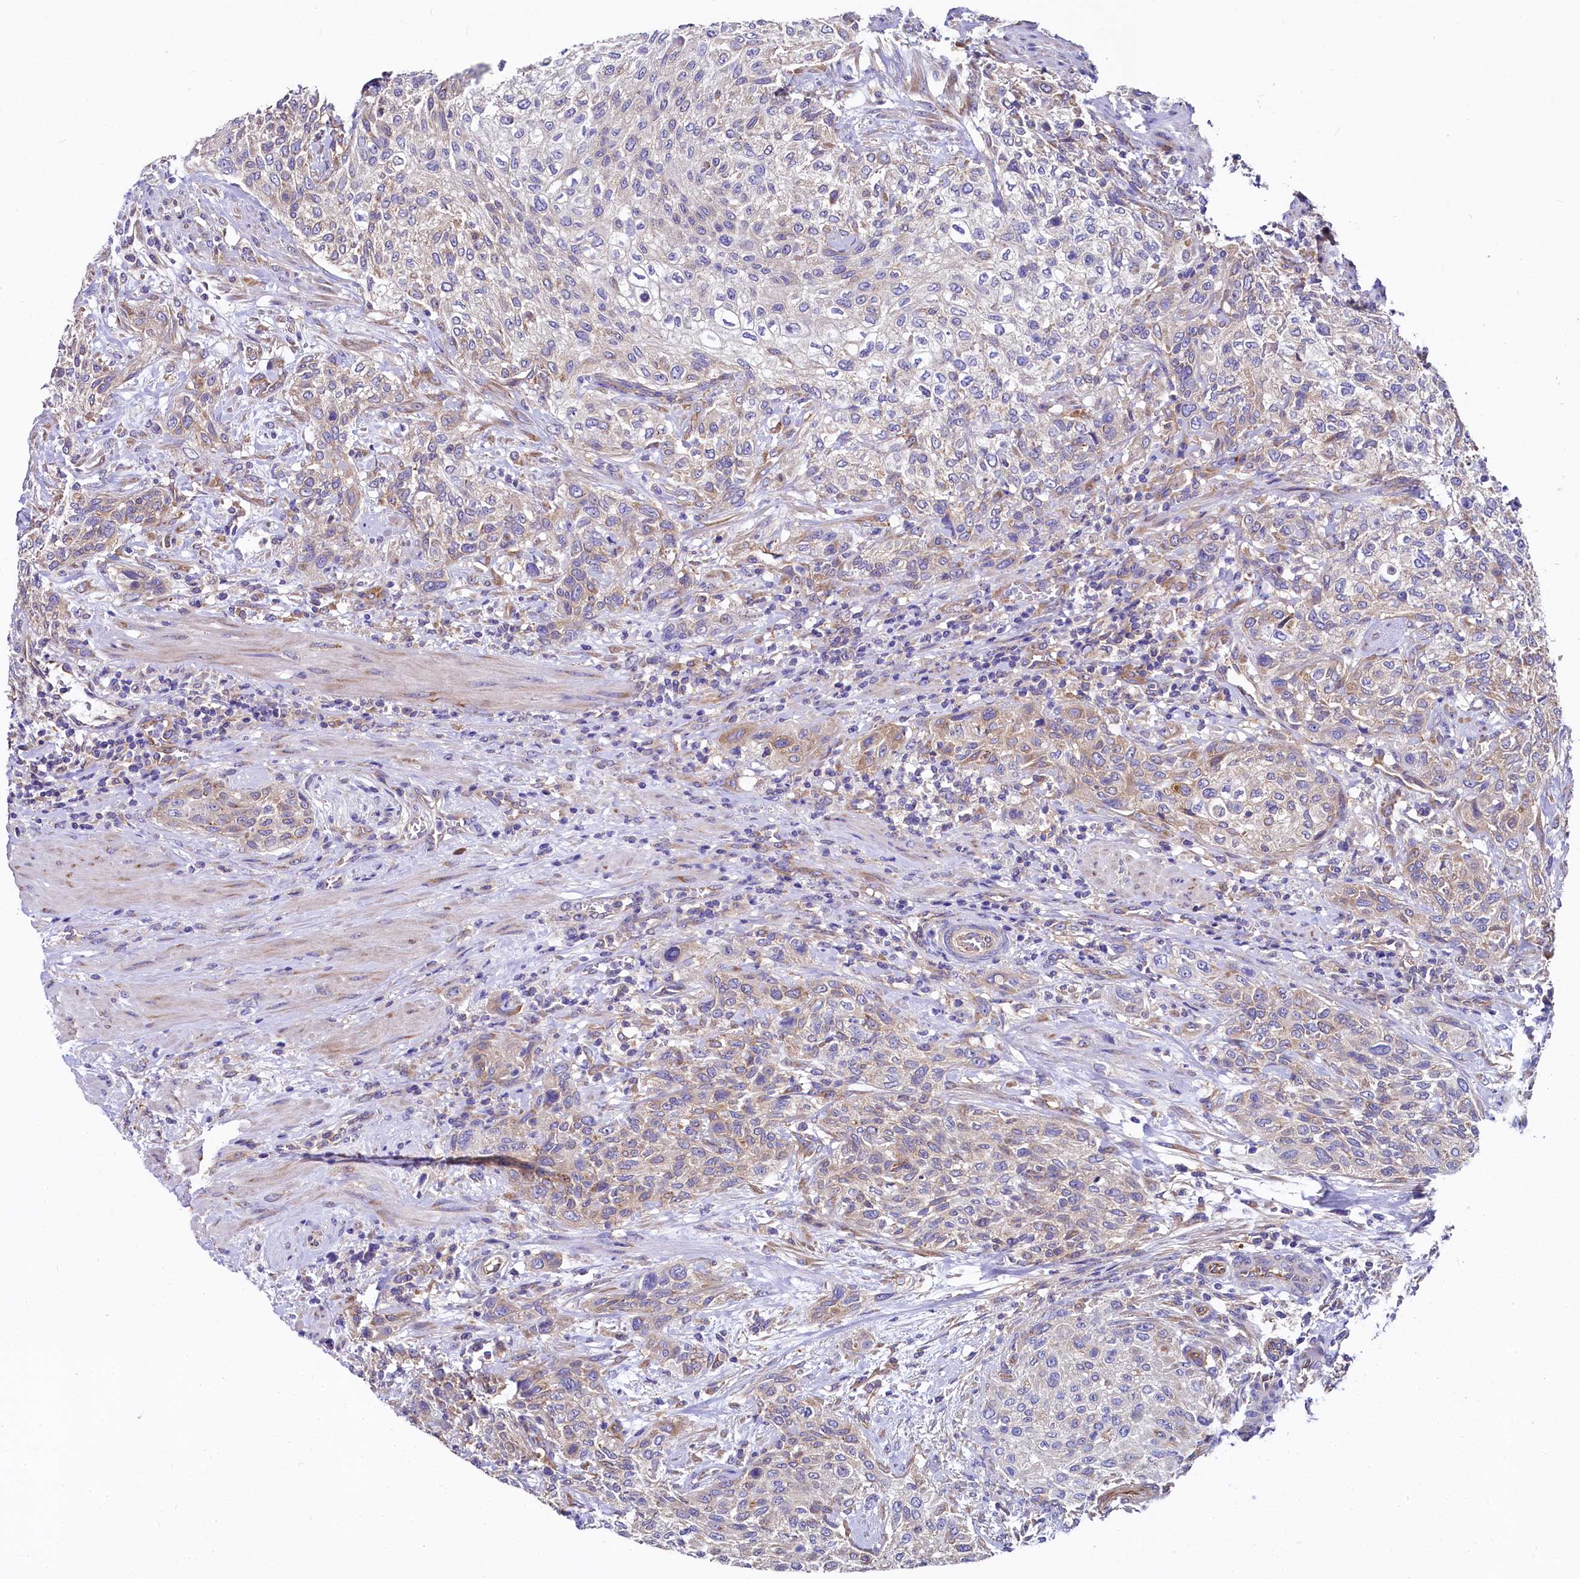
{"staining": {"intensity": "weak", "quantity": "25%-75%", "location": "cytoplasmic/membranous"}, "tissue": "urothelial cancer", "cell_type": "Tumor cells", "image_type": "cancer", "snomed": [{"axis": "morphology", "description": "Normal tissue, NOS"}, {"axis": "morphology", "description": "Urothelial carcinoma, NOS"}, {"axis": "topography", "description": "Urinary bladder"}, {"axis": "topography", "description": "Peripheral nerve tissue"}], "caption": "Immunohistochemistry of urothelial cancer demonstrates low levels of weak cytoplasmic/membranous staining in approximately 25%-75% of tumor cells. The staining was performed using DAB to visualize the protein expression in brown, while the nuclei were stained in blue with hematoxylin (Magnification: 20x).", "gene": "QARS1", "patient": {"sex": "male", "age": 35}}